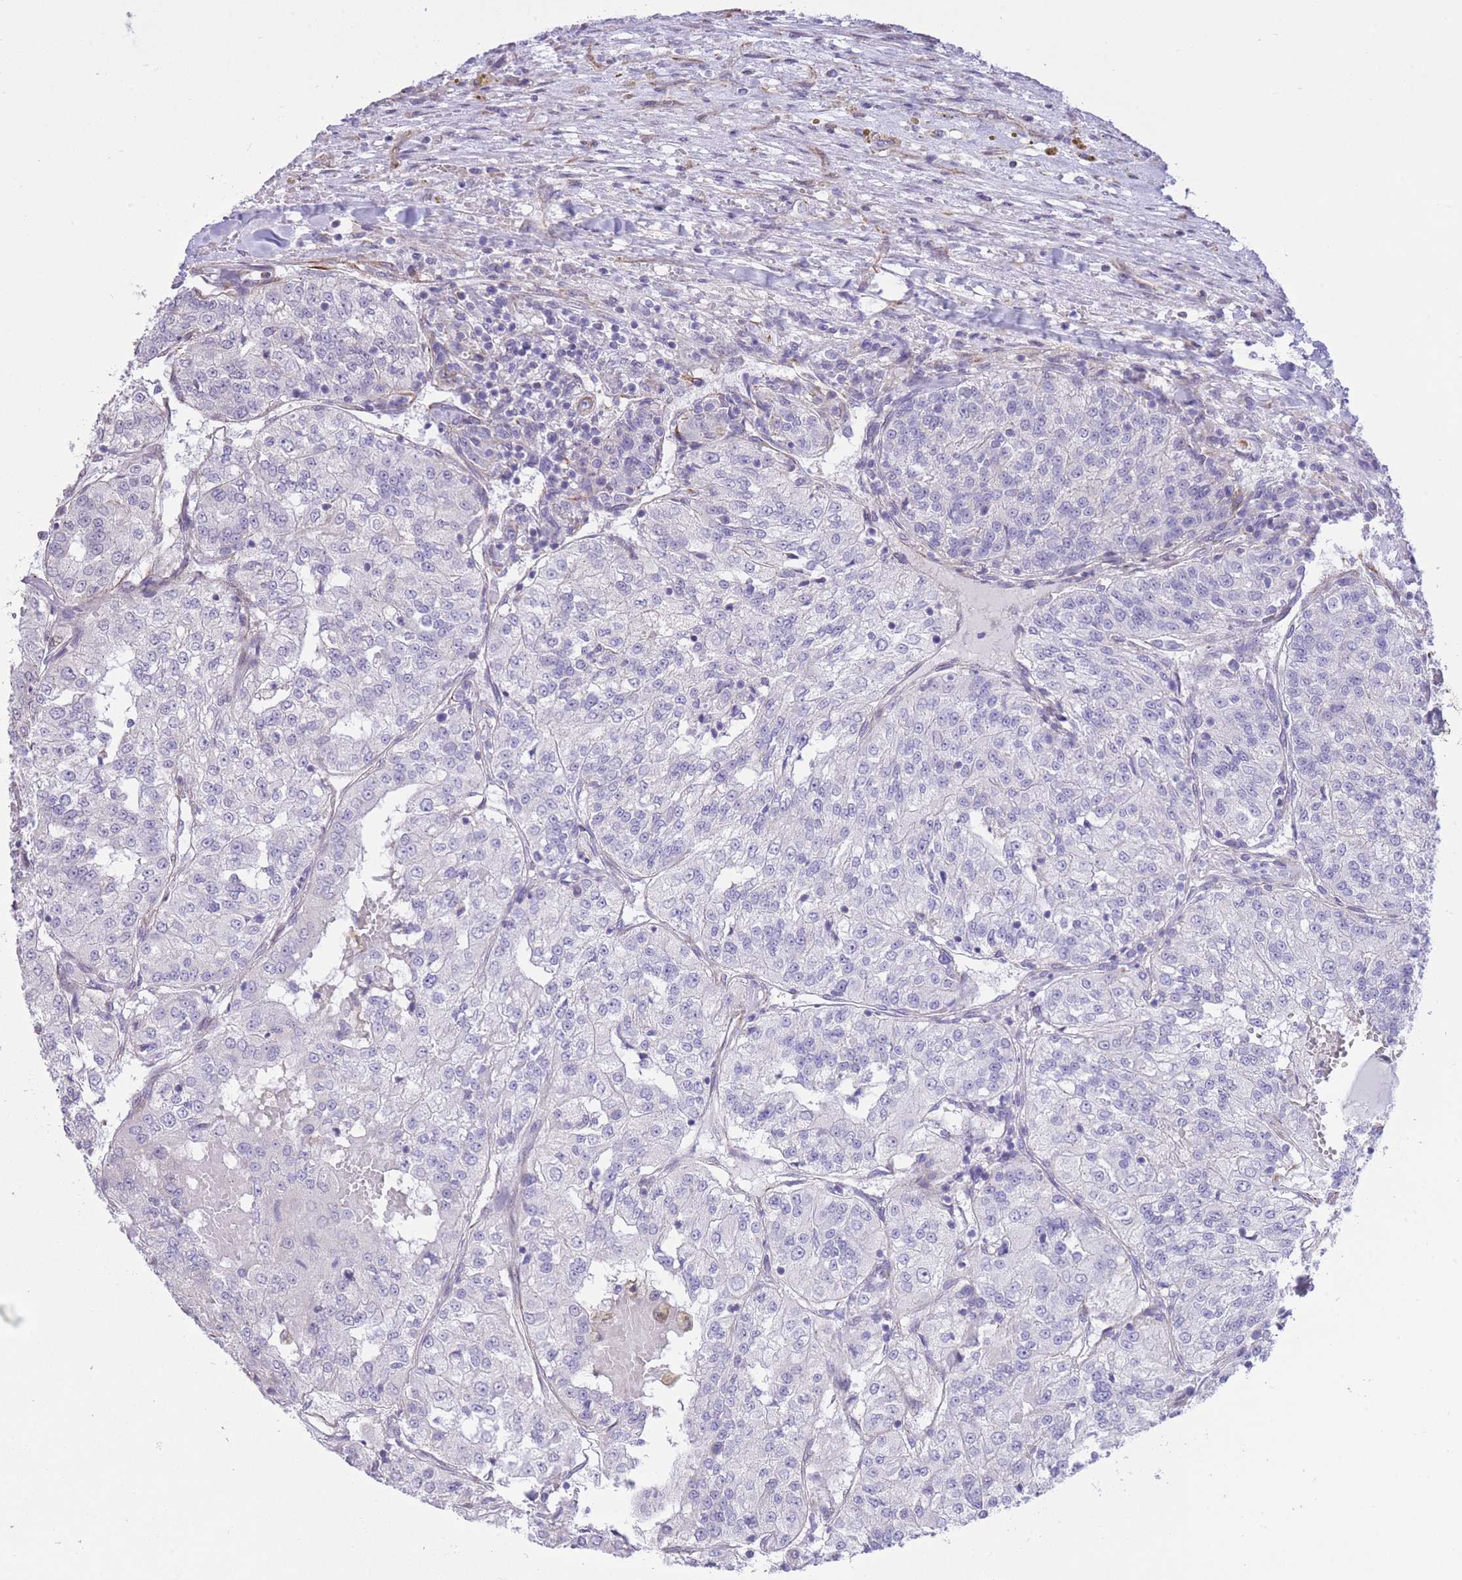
{"staining": {"intensity": "negative", "quantity": "none", "location": "none"}, "tissue": "renal cancer", "cell_type": "Tumor cells", "image_type": "cancer", "snomed": [{"axis": "morphology", "description": "Adenocarcinoma, NOS"}, {"axis": "topography", "description": "Kidney"}], "caption": "Immunohistochemistry of renal adenocarcinoma displays no staining in tumor cells.", "gene": "PSG8", "patient": {"sex": "female", "age": 63}}